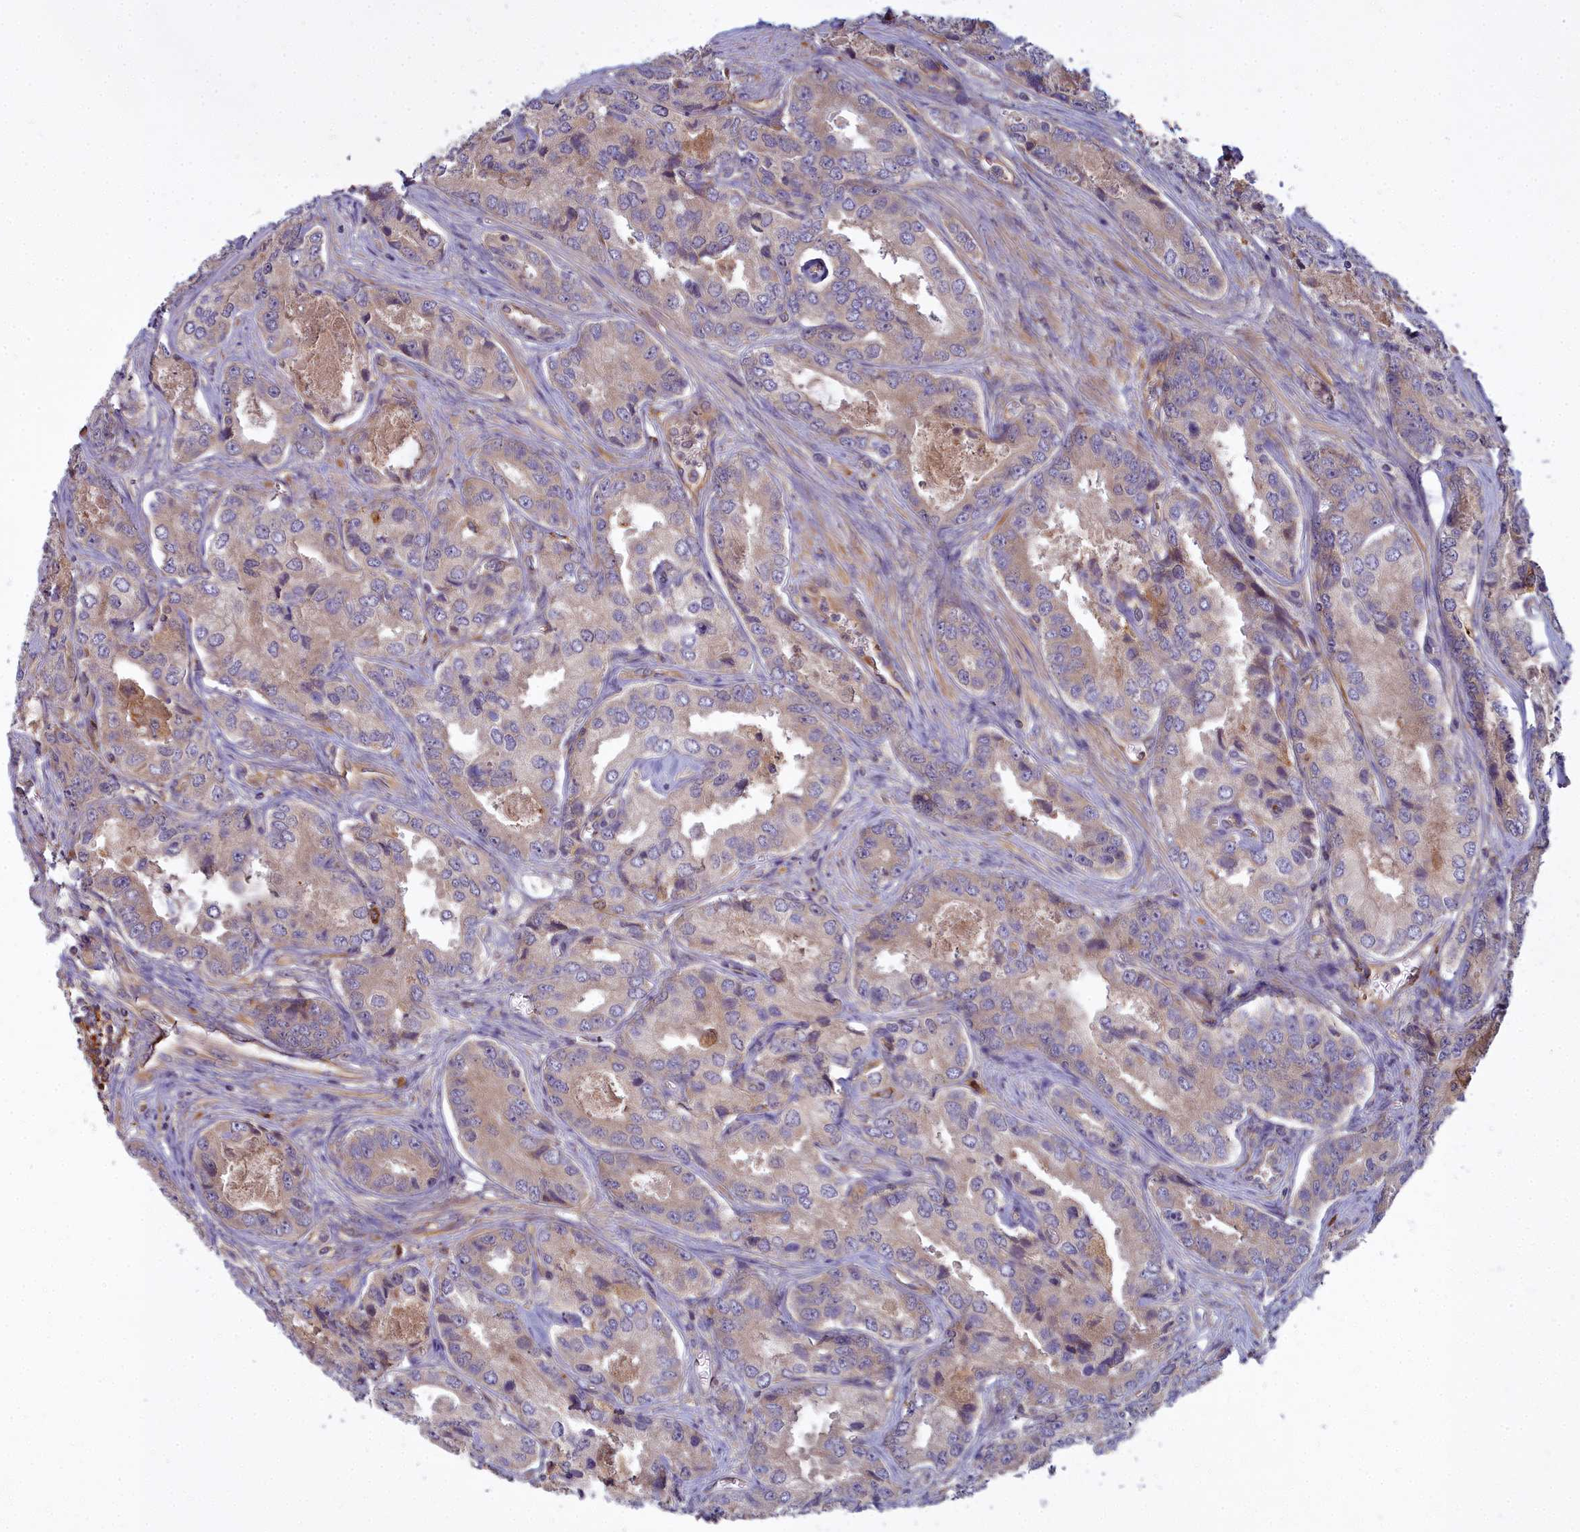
{"staining": {"intensity": "weak", "quantity": ">75%", "location": "cytoplasmic/membranous"}, "tissue": "prostate cancer", "cell_type": "Tumor cells", "image_type": "cancer", "snomed": [{"axis": "morphology", "description": "Adenocarcinoma, Low grade"}, {"axis": "topography", "description": "Prostate"}], "caption": "An image showing weak cytoplasmic/membranous positivity in about >75% of tumor cells in prostate cancer, as visualized by brown immunohistochemical staining.", "gene": "CCDC167", "patient": {"sex": "male", "age": 68}}